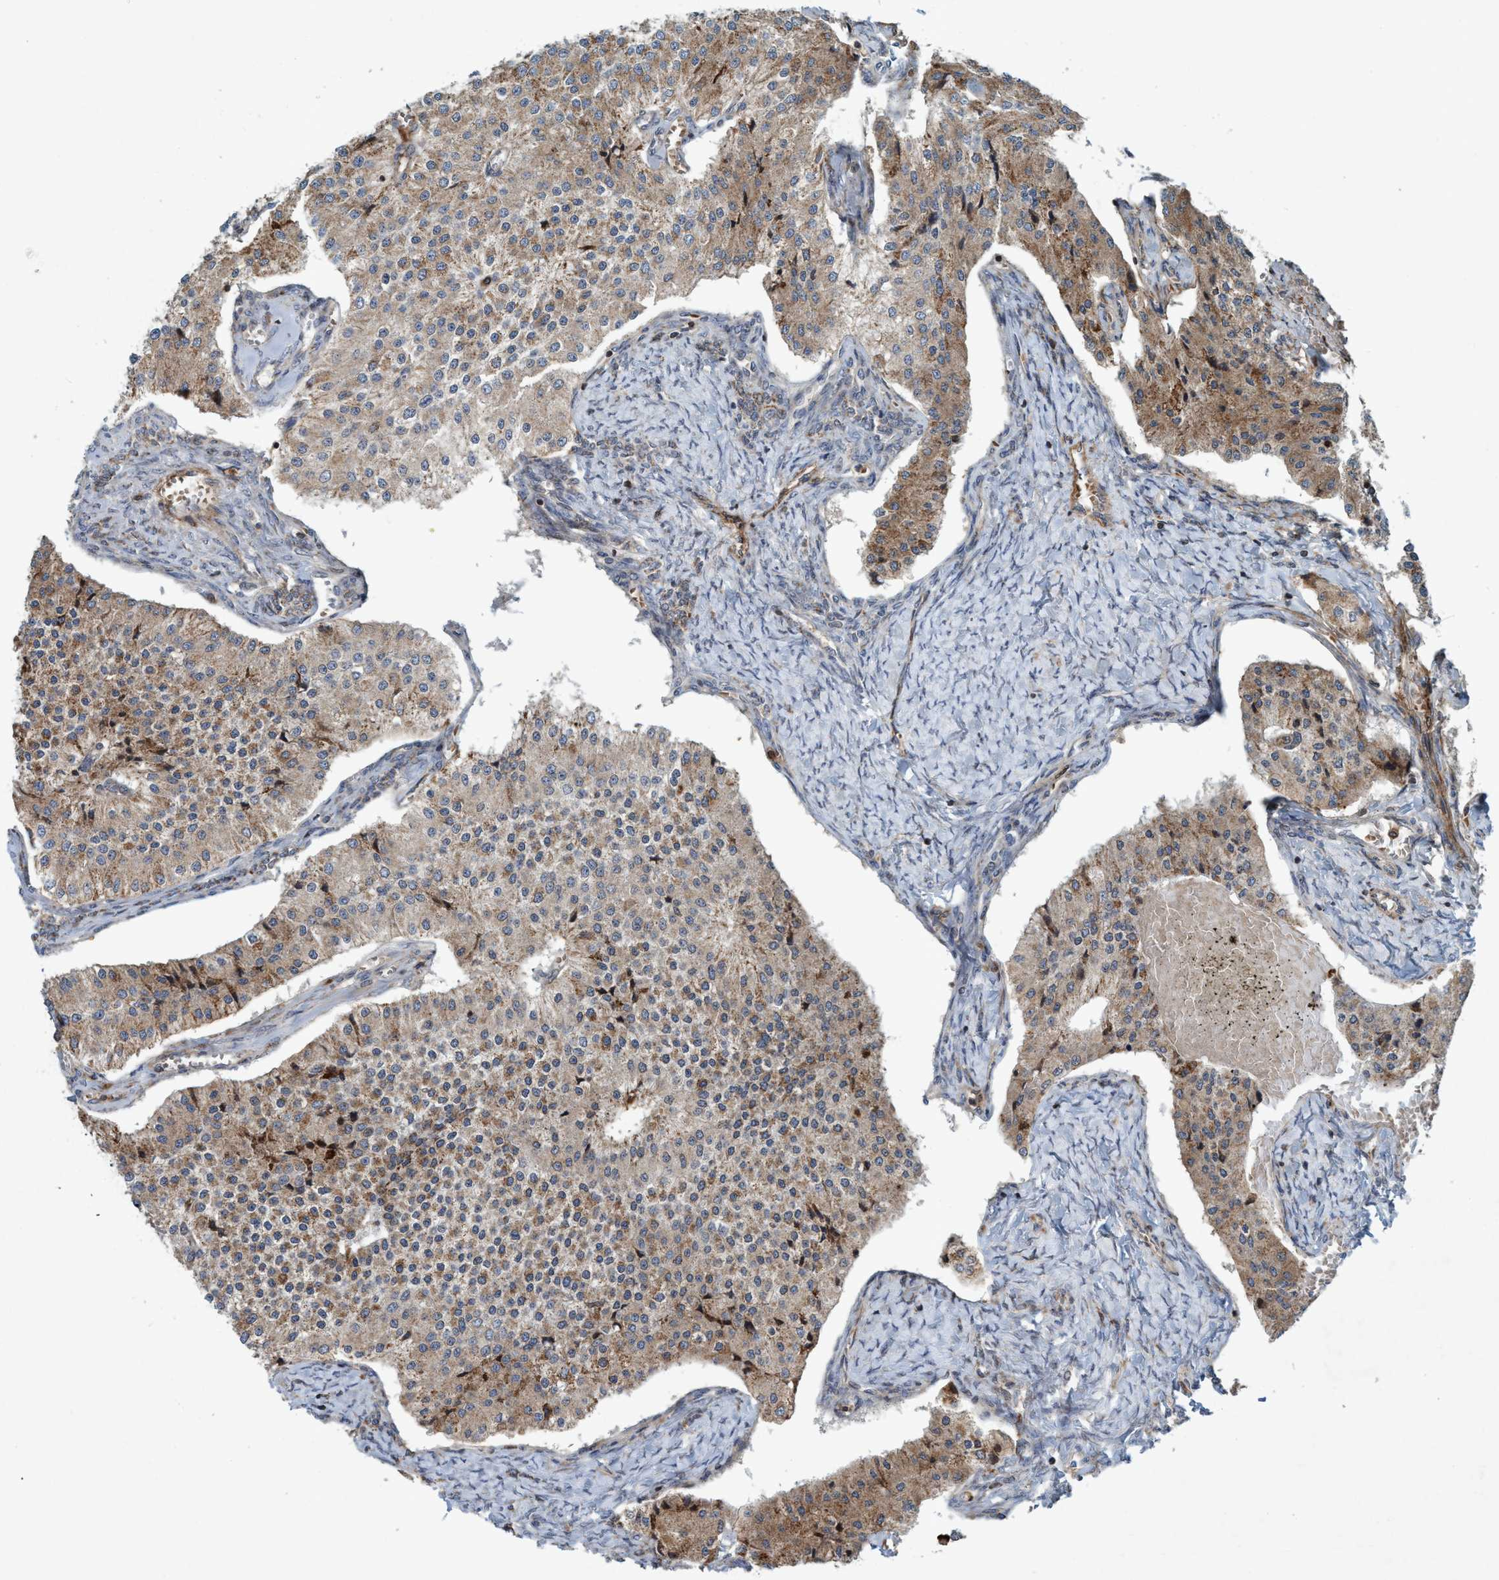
{"staining": {"intensity": "weak", "quantity": "<25%", "location": "cytoplasmic/membranous"}, "tissue": "carcinoid", "cell_type": "Tumor cells", "image_type": "cancer", "snomed": [{"axis": "morphology", "description": "Carcinoid, malignant, NOS"}, {"axis": "topography", "description": "Colon"}], "caption": "High magnification brightfield microscopy of carcinoid stained with DAB (brown) and counterstained with hematoxylin (blue): tumor cells show no significant expression.", "gene": "SLC16A3", "patient": {"sex": "female", "age": 52}}